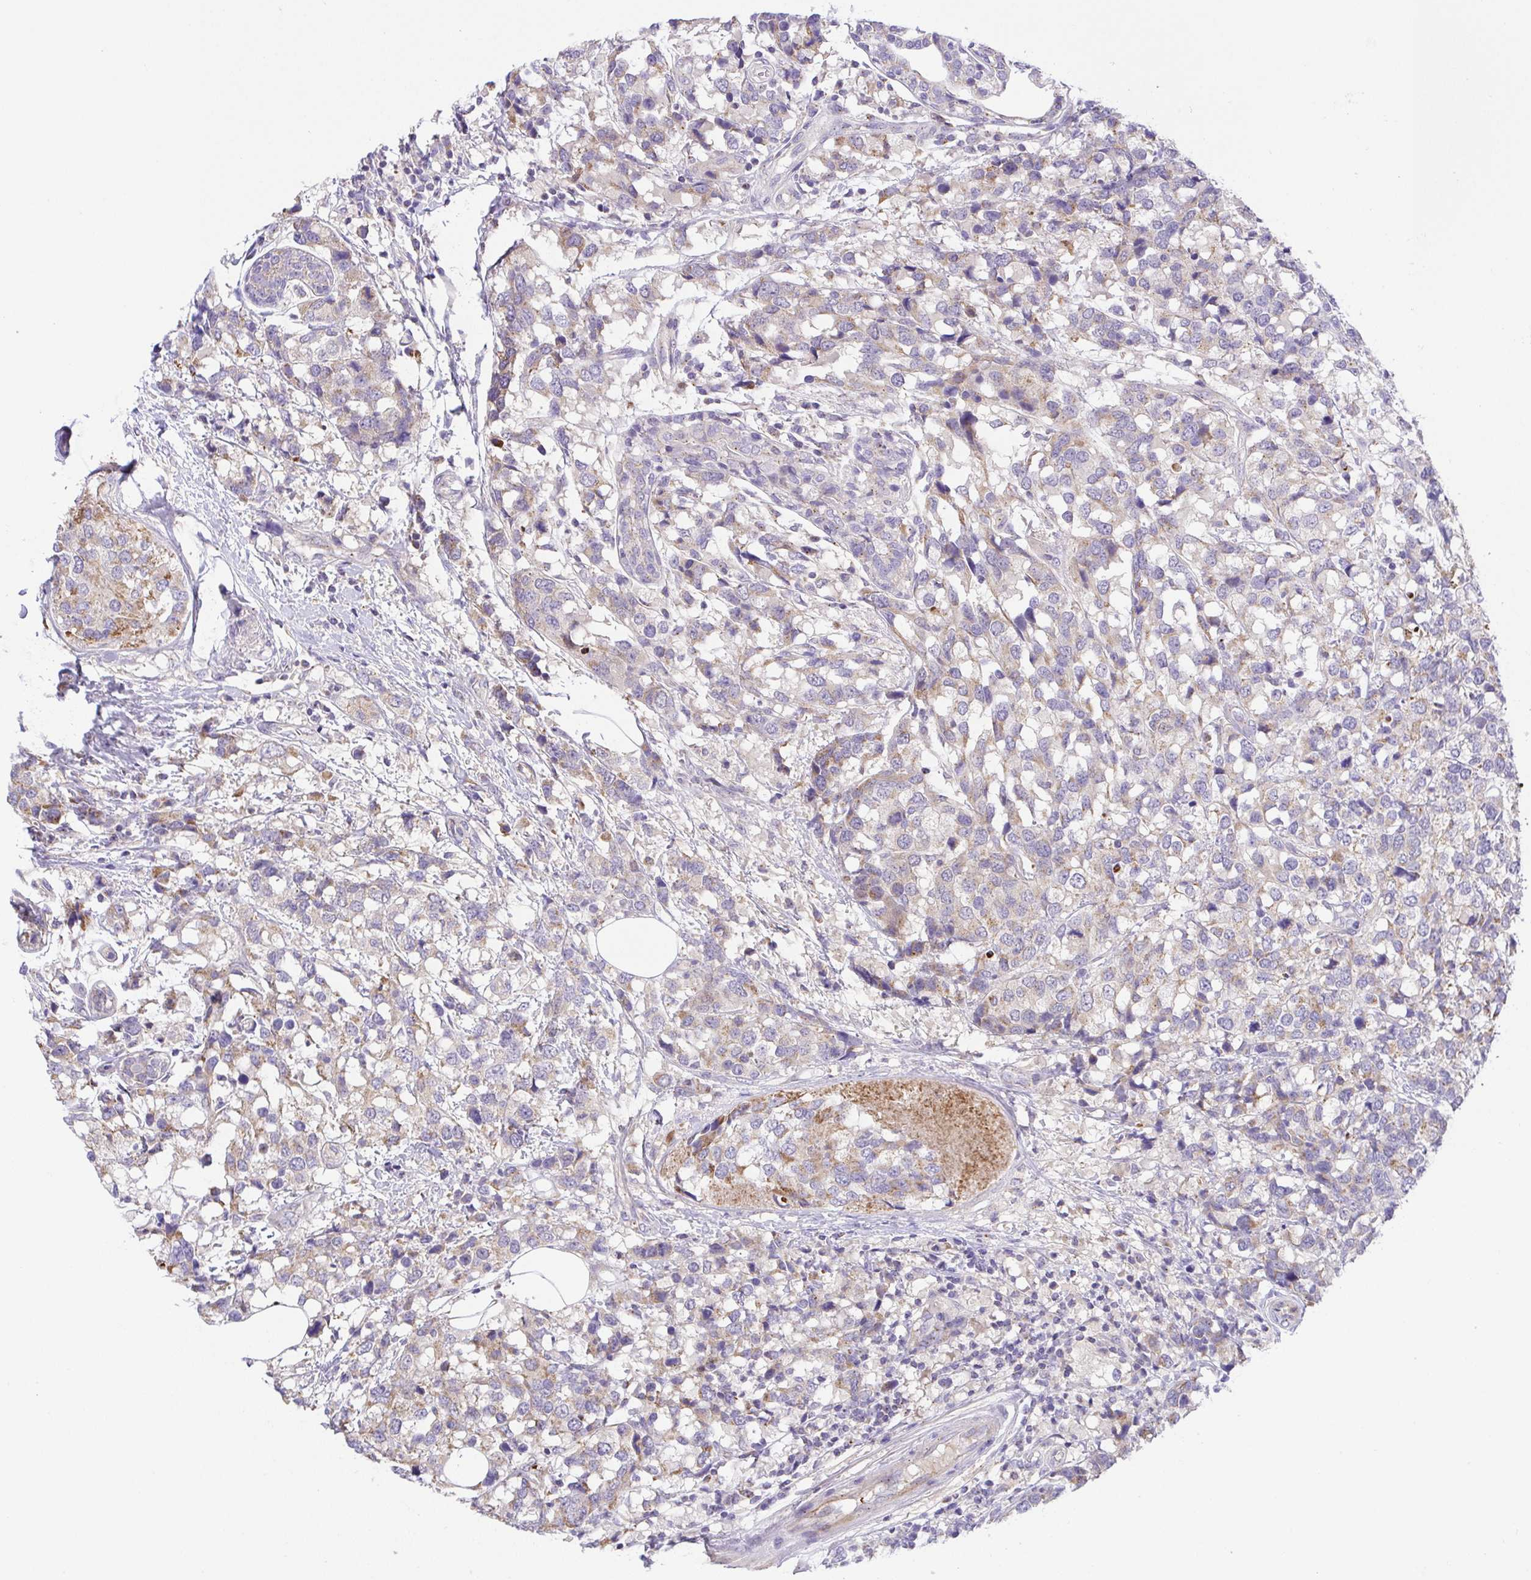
{"staining": {"intensity": "weak", "quantity": "25%-75%", "location": "cytoplasmic/membranous"}, "tissue": "breast cancer", "cell_type": "Tumor cells", "image_type": "cancer", "snomed": [{"axis": "morphology", "description": "Lobular carcinoma"}, {"axis": "topography", "description": "Breast"}], "caption": "The image displays staining of breast cancer, revealing weak cytoplasmic/membranous protein positivity (brown color) within tumor cells.", "gene": "SLC13A1", "patient": {"sex": "female", "age": 59}}